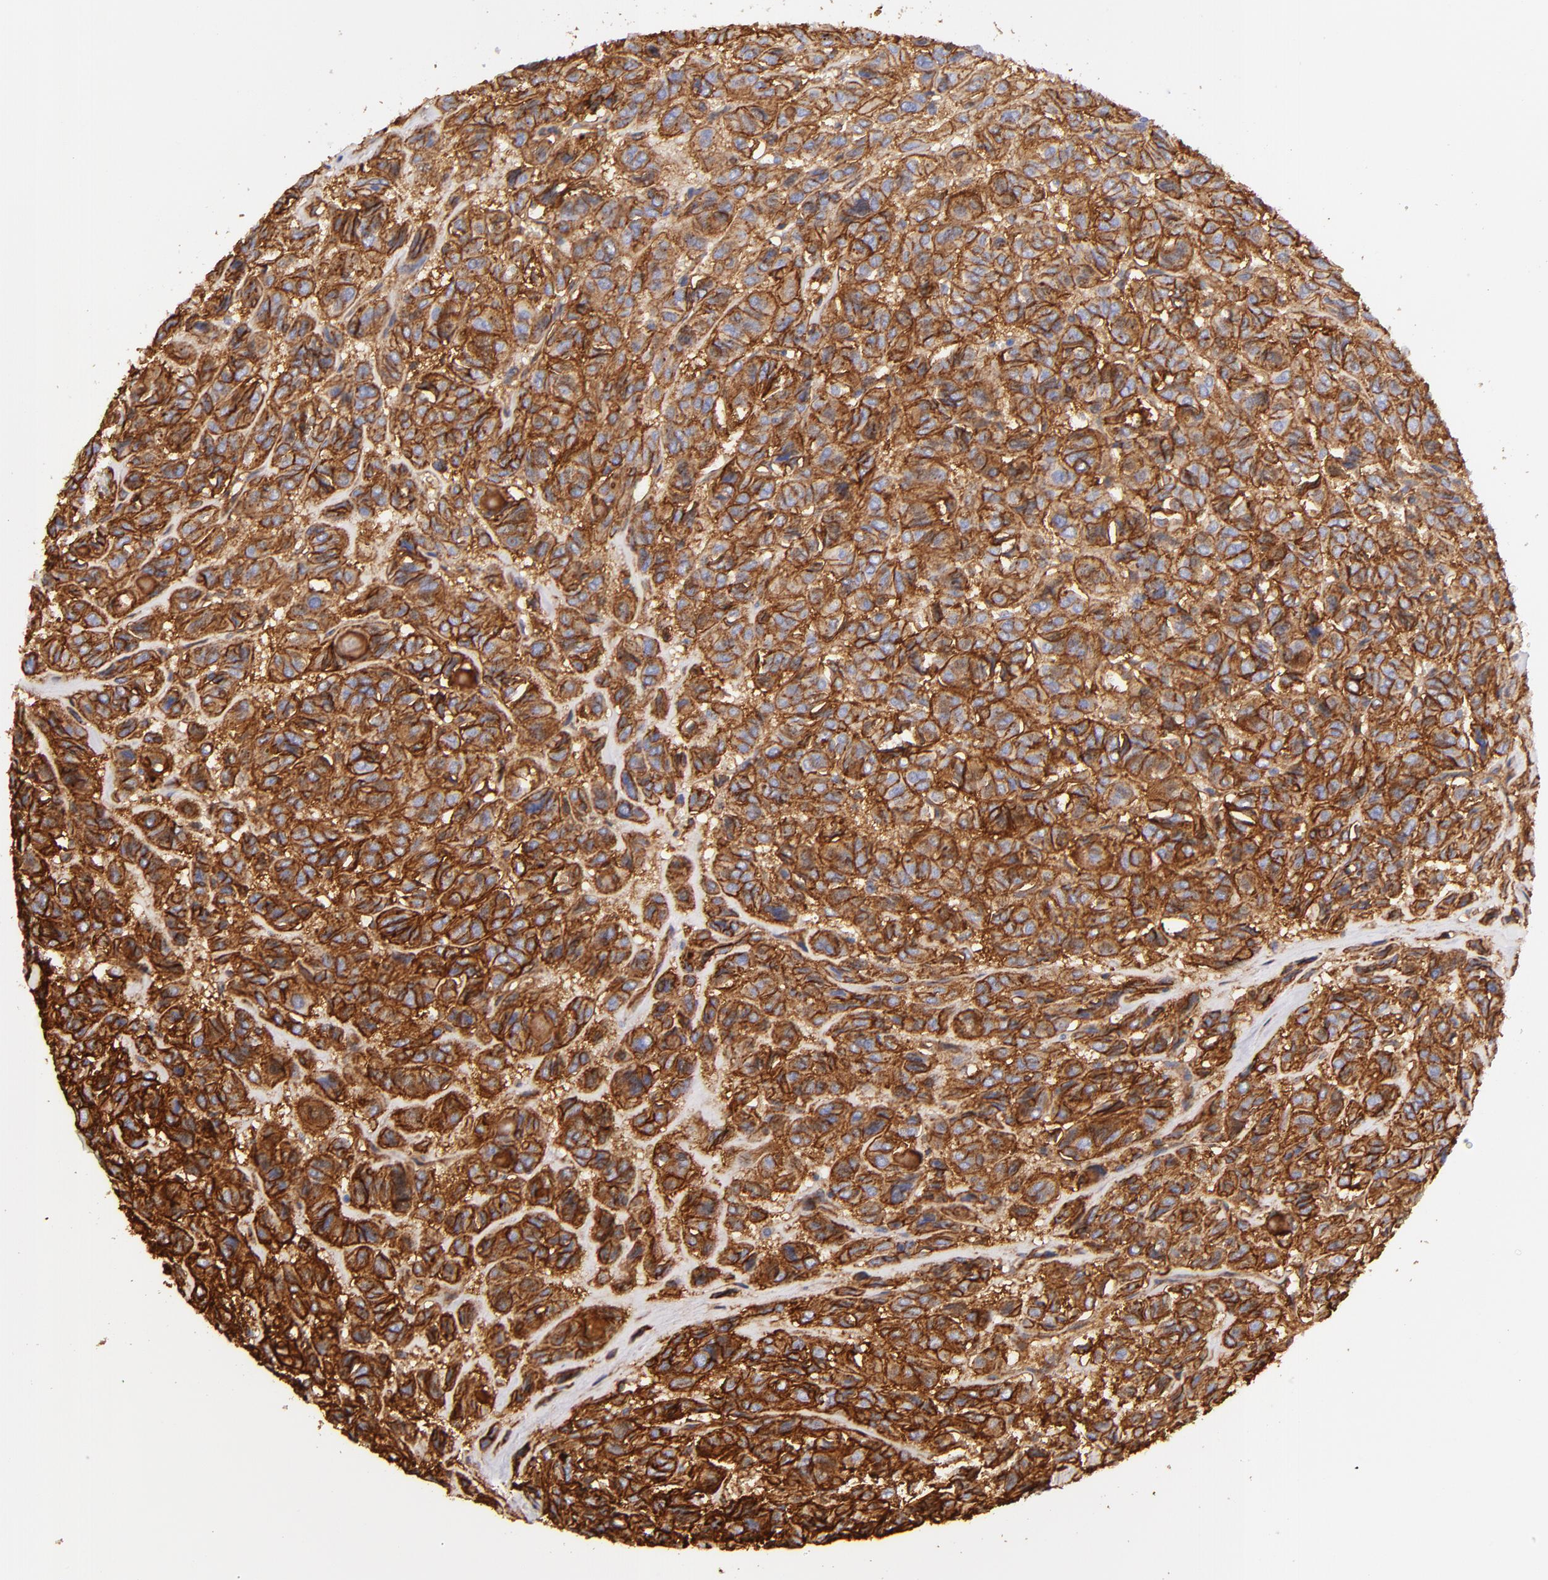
{"staining": {"intensity": "strong", "quantity": ">75%", "location": "cytoplasmic/membranous"}, "tissue": "thyroid cancer", "cell_type": "Tumor cells", "image_type": "cancer", "snomed": [{"axis": "morphology", "description": "Follicular adenoma carcinoma, NOS"}, {"axis": "topography", "description": "Thyroid gland"}], "caption": "IHC of human thyroid cancer (follicular adenoma carcinoma) demonstrates high levels of strong cytoplasmic/membranous expression in about >75% of tumor cells. (Stains: DAB in brown, nuclei in blue, Microscopy: brightfield microscopy at high magnification).", "gene": "CD151", "patient": {"sex": "female", "age": 71}}